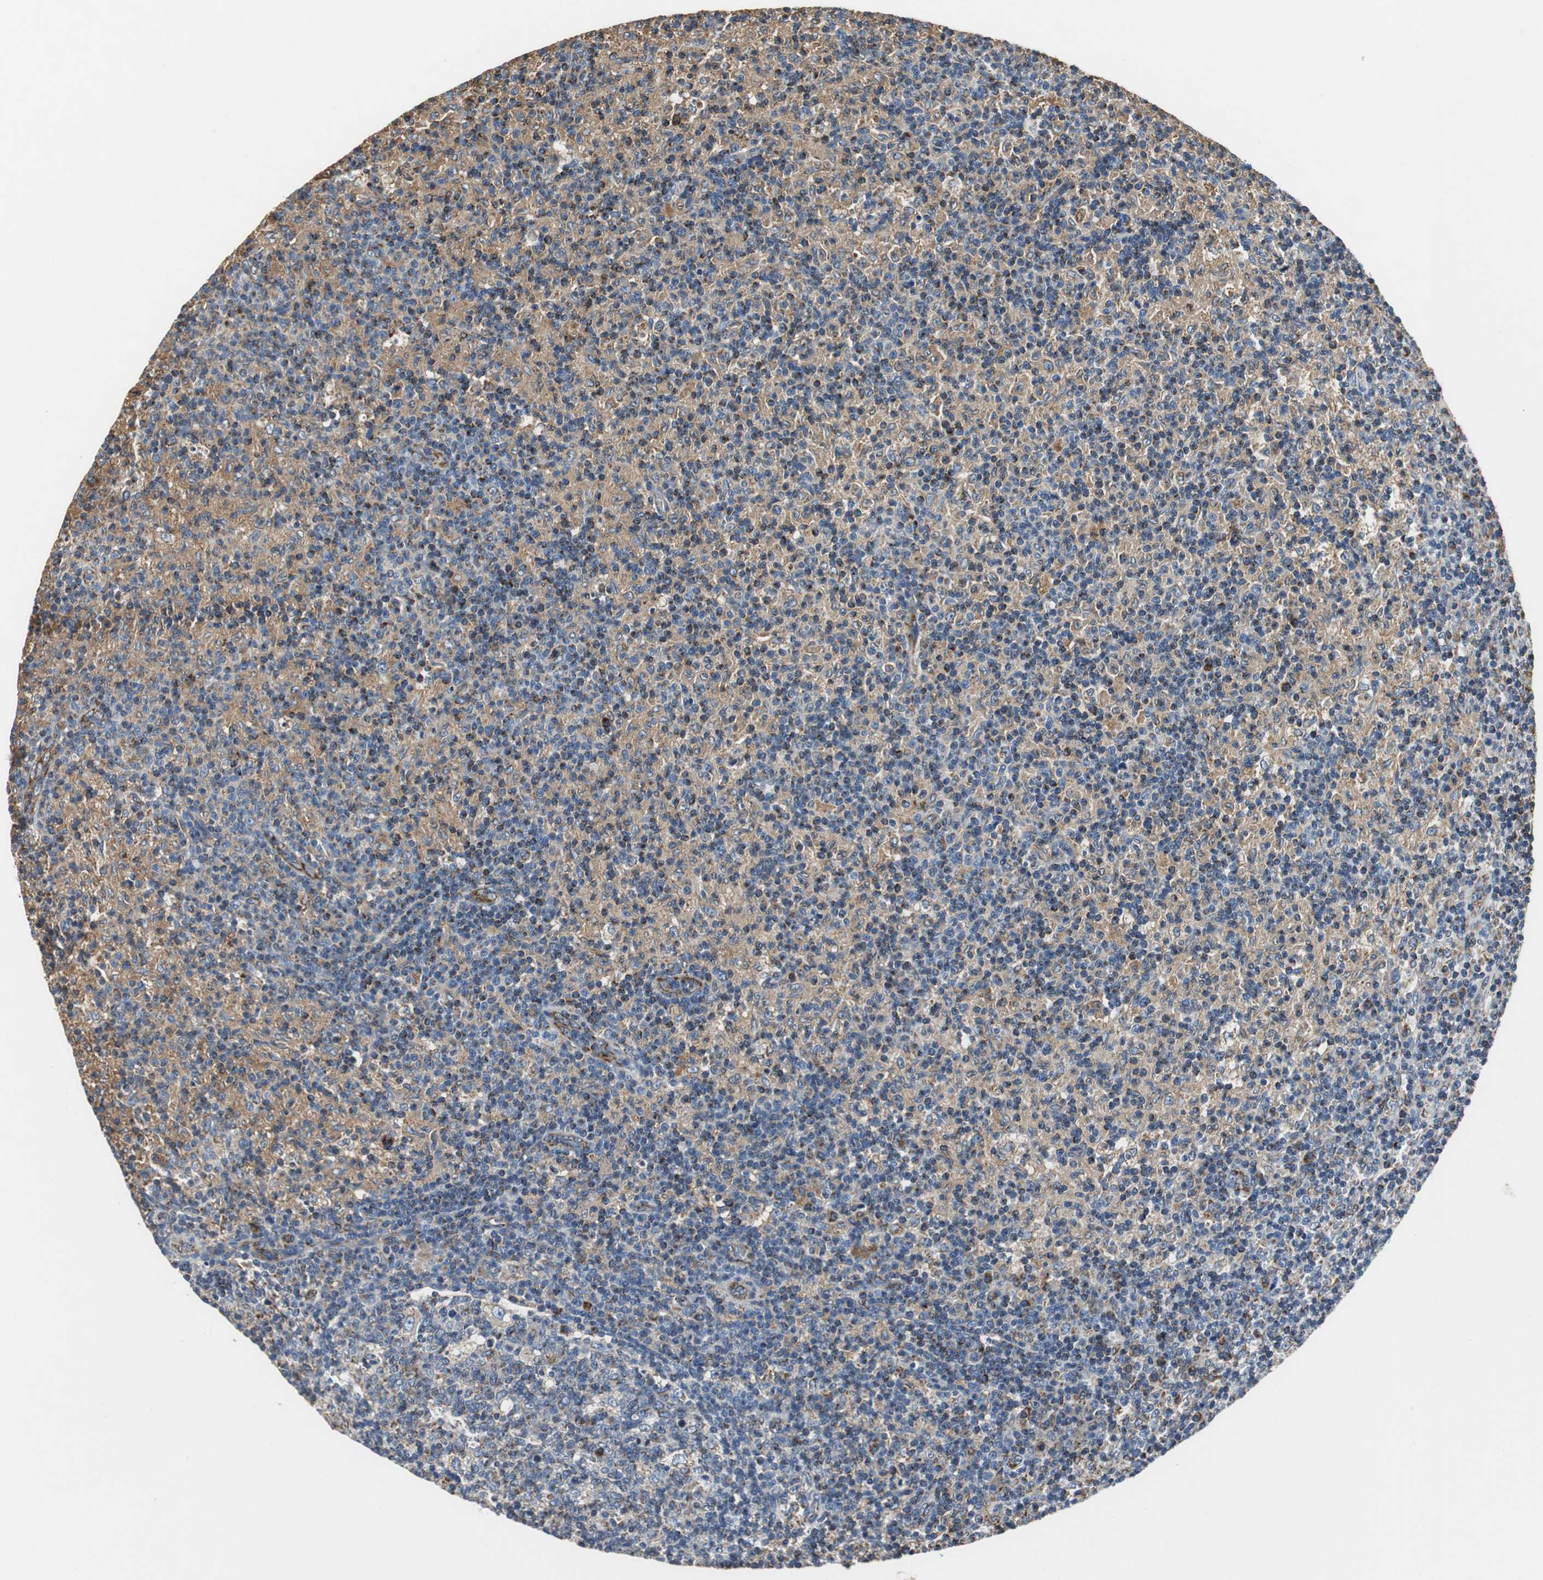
{"staining": {"intensity": "moderate", "quantity": "<25%", "location": "cytoplasmic/membranous"}, "tissue": "lymph node", "cell_type": "Germinal center cells", "image_type": "normal", "snomed": [{"axis": "morphology", "description": "Normal tissue, NOS"}, {"axis": "morphology", "description": "Inflammation, NOS"}, {"axis": "topography", "description": "Lymph node"}], "caption": "Immunohistochemistry (IHC) (DAB) staining of normal human lymph node displays moderate cytoplasmic/membranous protein expression in approximately <25% of germinal center cells.", "gene": "GSTK1", "patient": {"sex": "male", "age": 55}}